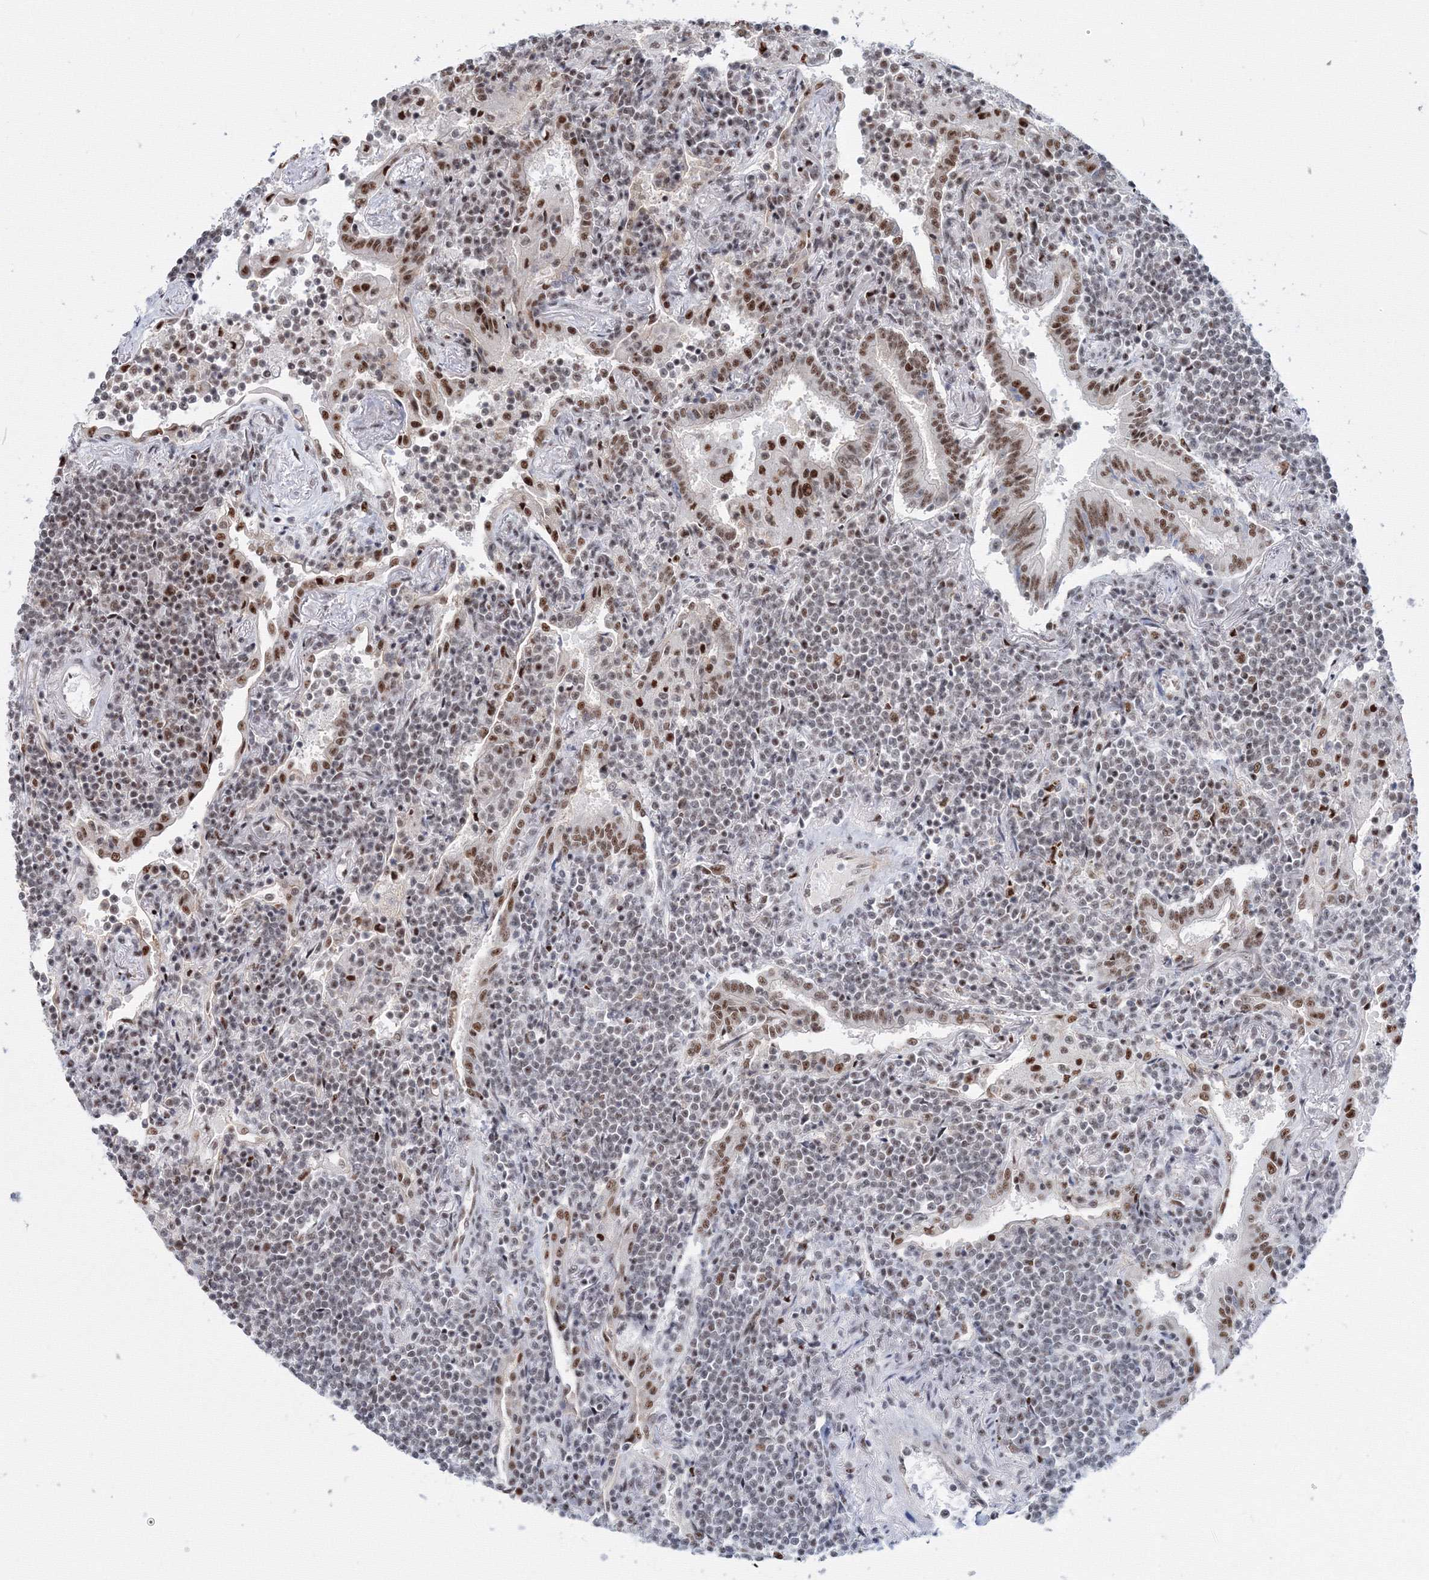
{"staining": {"intensity": "moderate", "quantity": "25%-75%", "location": "nuclear"}, "tissue": "lymphoma", "cell_type": "Tumor cells", "image_type": "cancer", "snomed": [{"axis": "morphology", "description": "Malignant lymphoma, non-Hodgkin's type, Low grade"}, {"axis": "topography", "description": "Lung"}], "caption": "Immunohistochemistry (DAB (3,3'-diaminobenzidine)) staining of human lymphoma demonstrates moderate nuclear protein expression in about 25%-75% of tumor cells.", "gene": "SF3B6", "patient": {"sex": "female", "age": 71}}